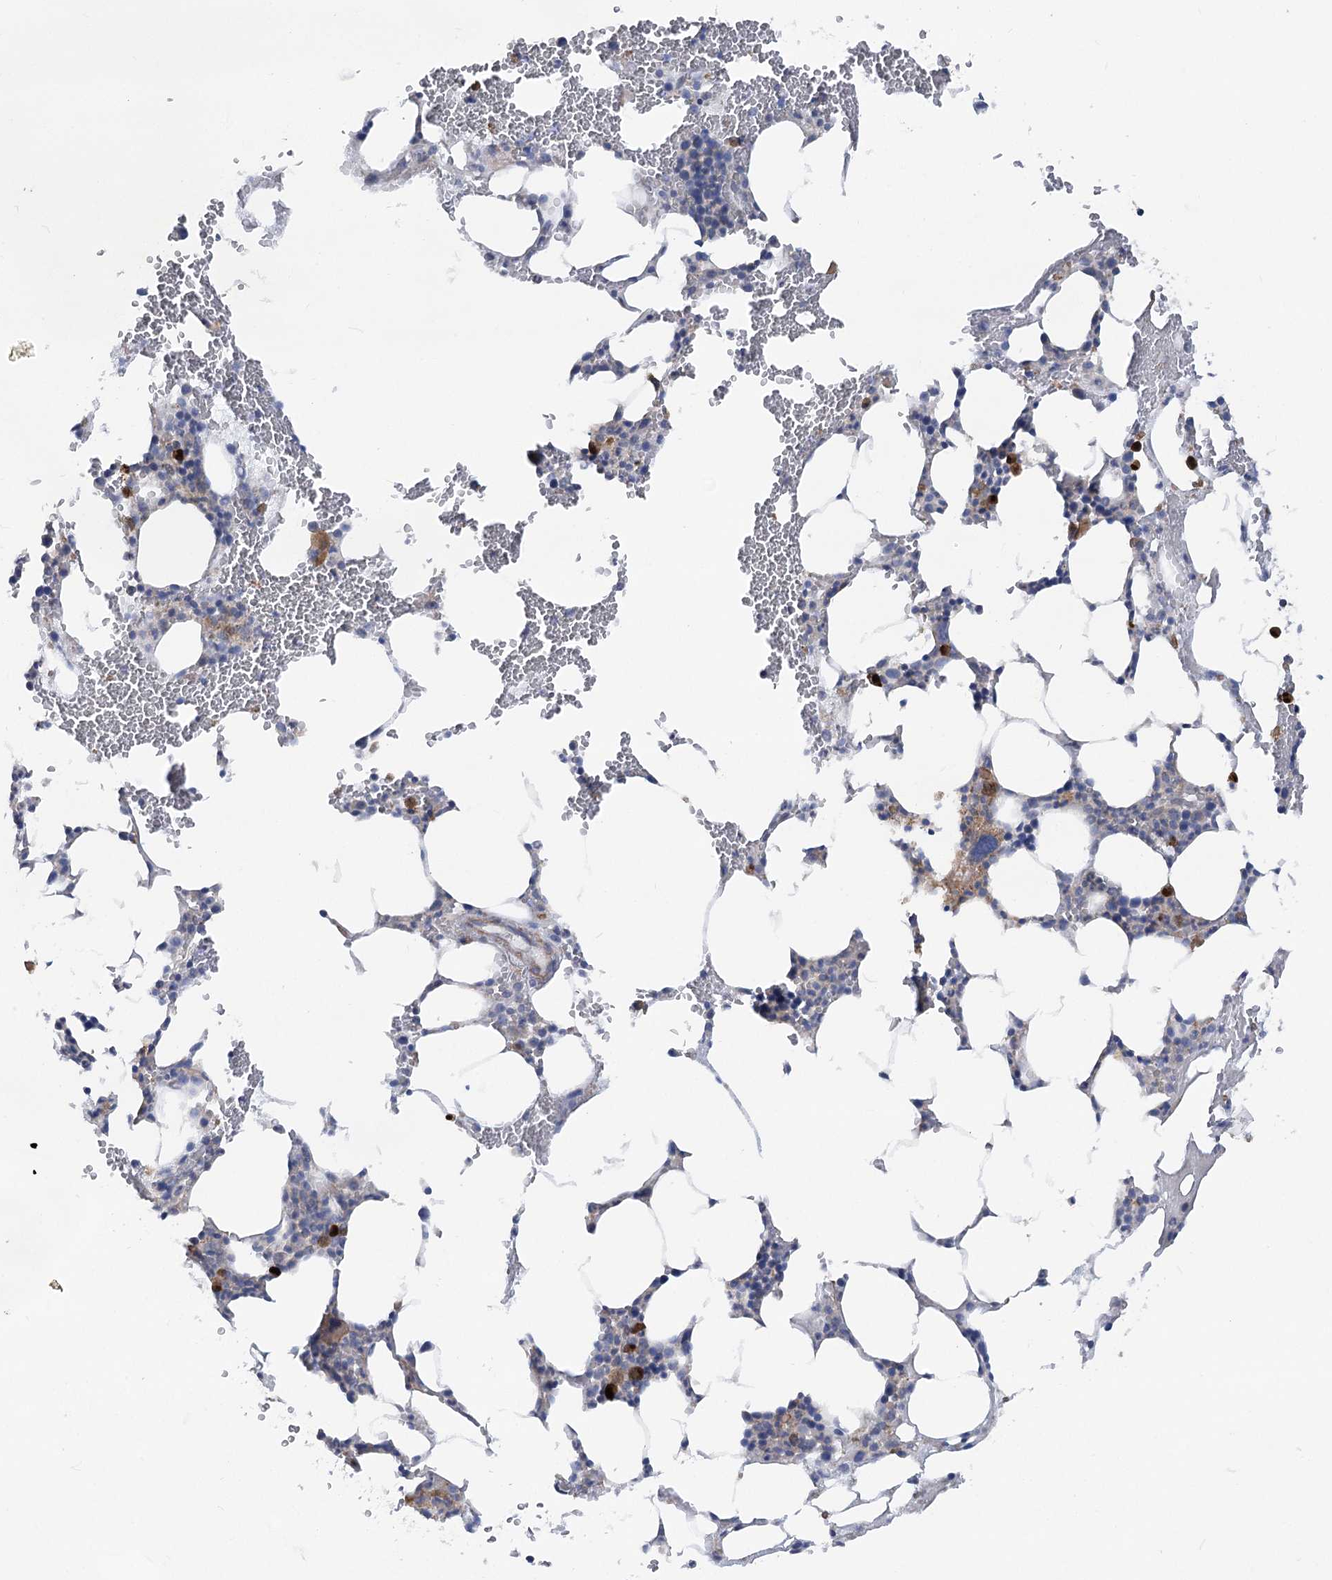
{"staining": {"intensity": "strong", "quantity": "<25%", "location": "cytoplasmic/membranous,nuclear"}, "tissue": "bone marrow", "cell_type": "Hematopoietic cells", "image_type": "normal", "snomed": [{"axis": "morphology", "description": "Normal tissue, NOS"}, {"axis": "morphology", "description": "Inflammation, NOS"}, {"axis": "topography", "description": "Bone marrow"}], "caption": "Immunohistochemical staining of unremarkable bone marrow demonstrates strong cytoplasmic/membranous,nuclear protein positivity in about <25% of hematopoietic cells.", "gene": "LARP1B", "patient": {"sex": "female", "age": 78}}